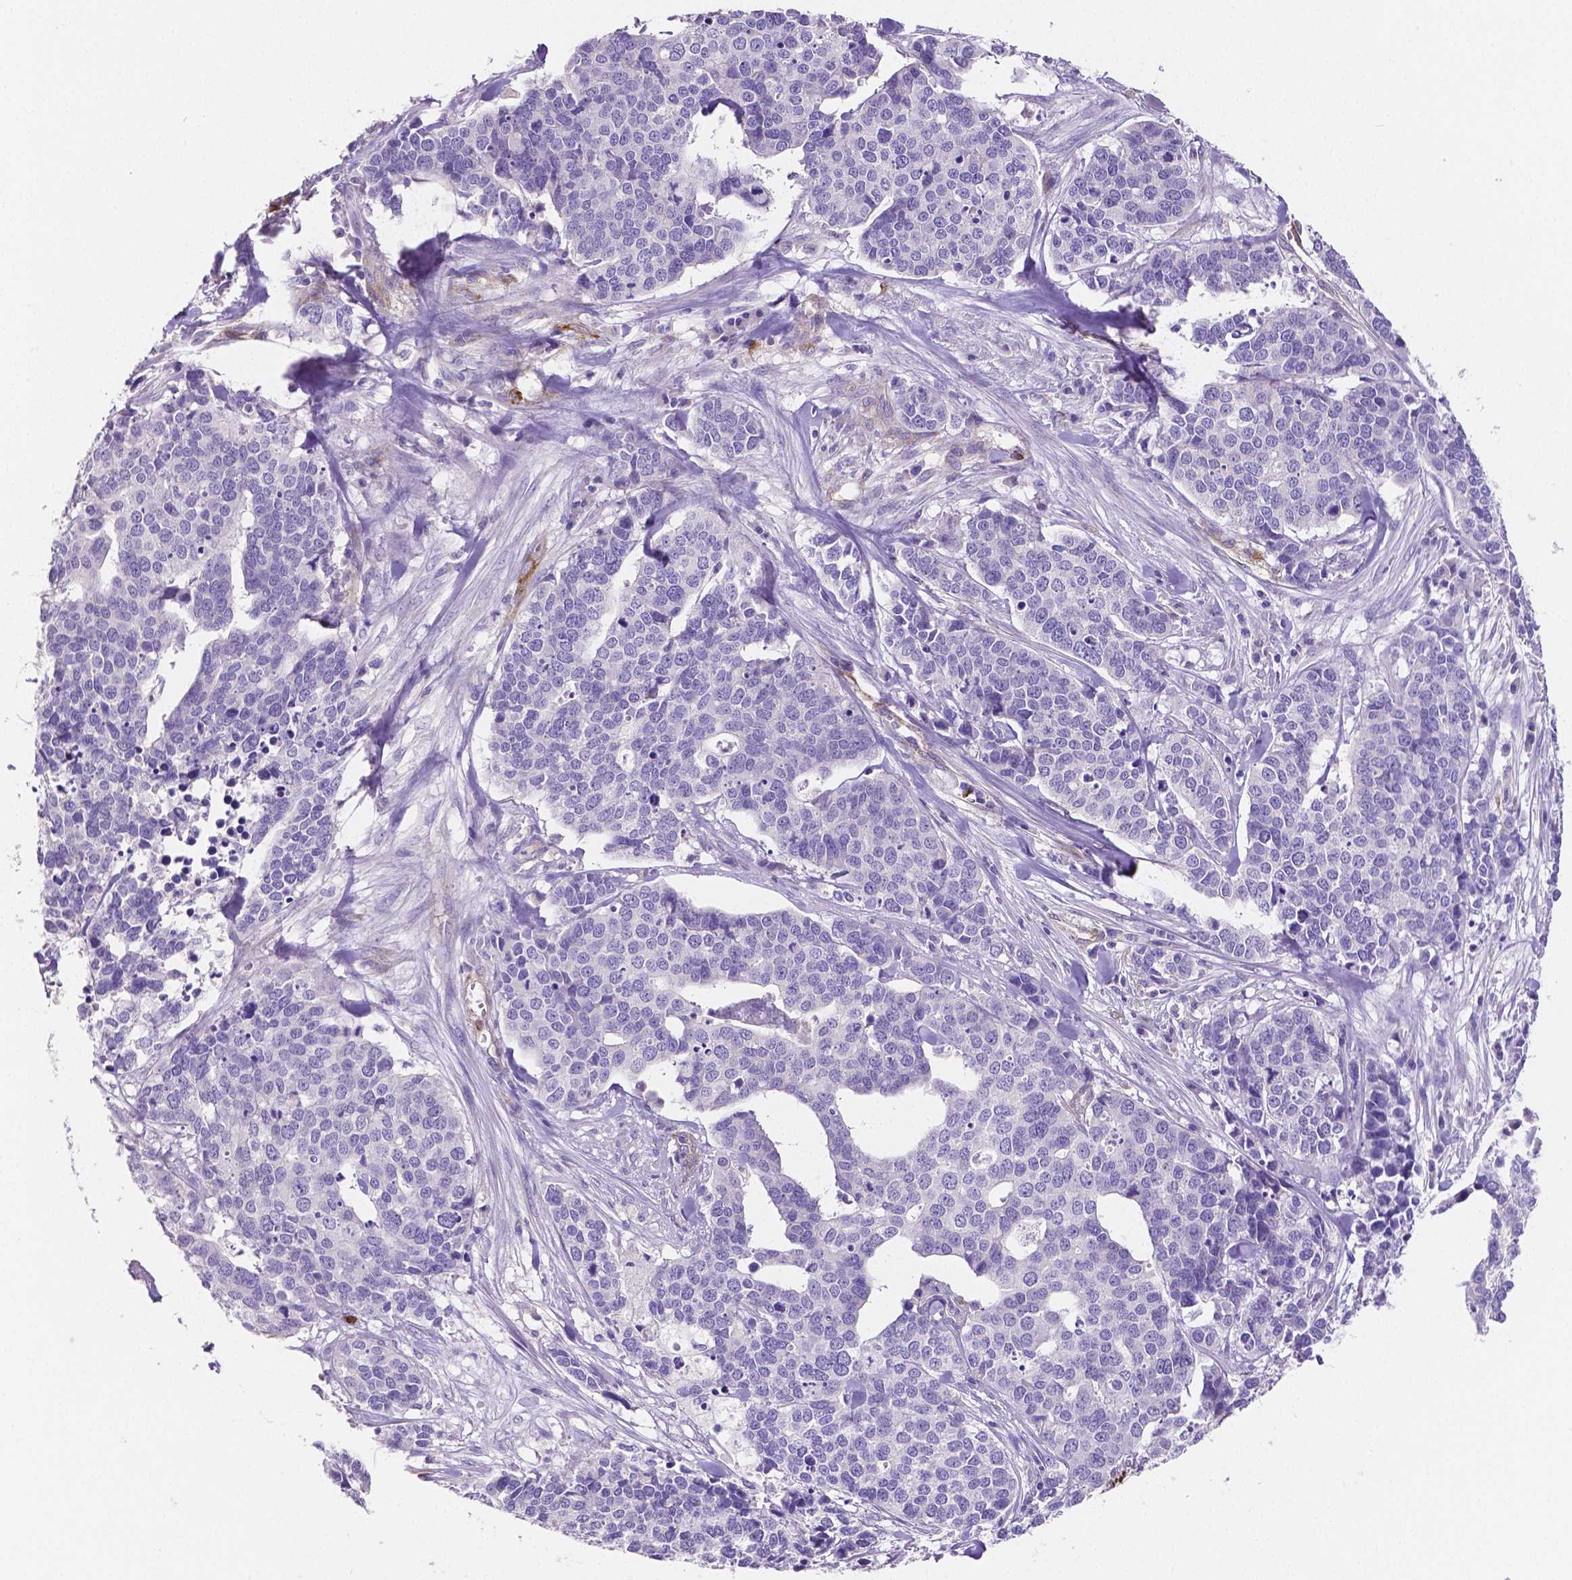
{"staining": {"intensity": "negative", "quantity": "none", "location": "none"}, "tissue": "ovarian cancer", "cell_type": "Tumor cells", "image_type": "cancer", "snomed": [{"axis": "morphology", "description": "Carcinoma, endometroid"}, {"axis": "topography", "description": "Ovary"}], "caption": "This is a micrograph of immunohistochemistry staining of ovarian endometroid carcinoma, which shows no expression in tumor cells.", "gene": "MMP9", "patient": {"sex": "female", "age": 65}}